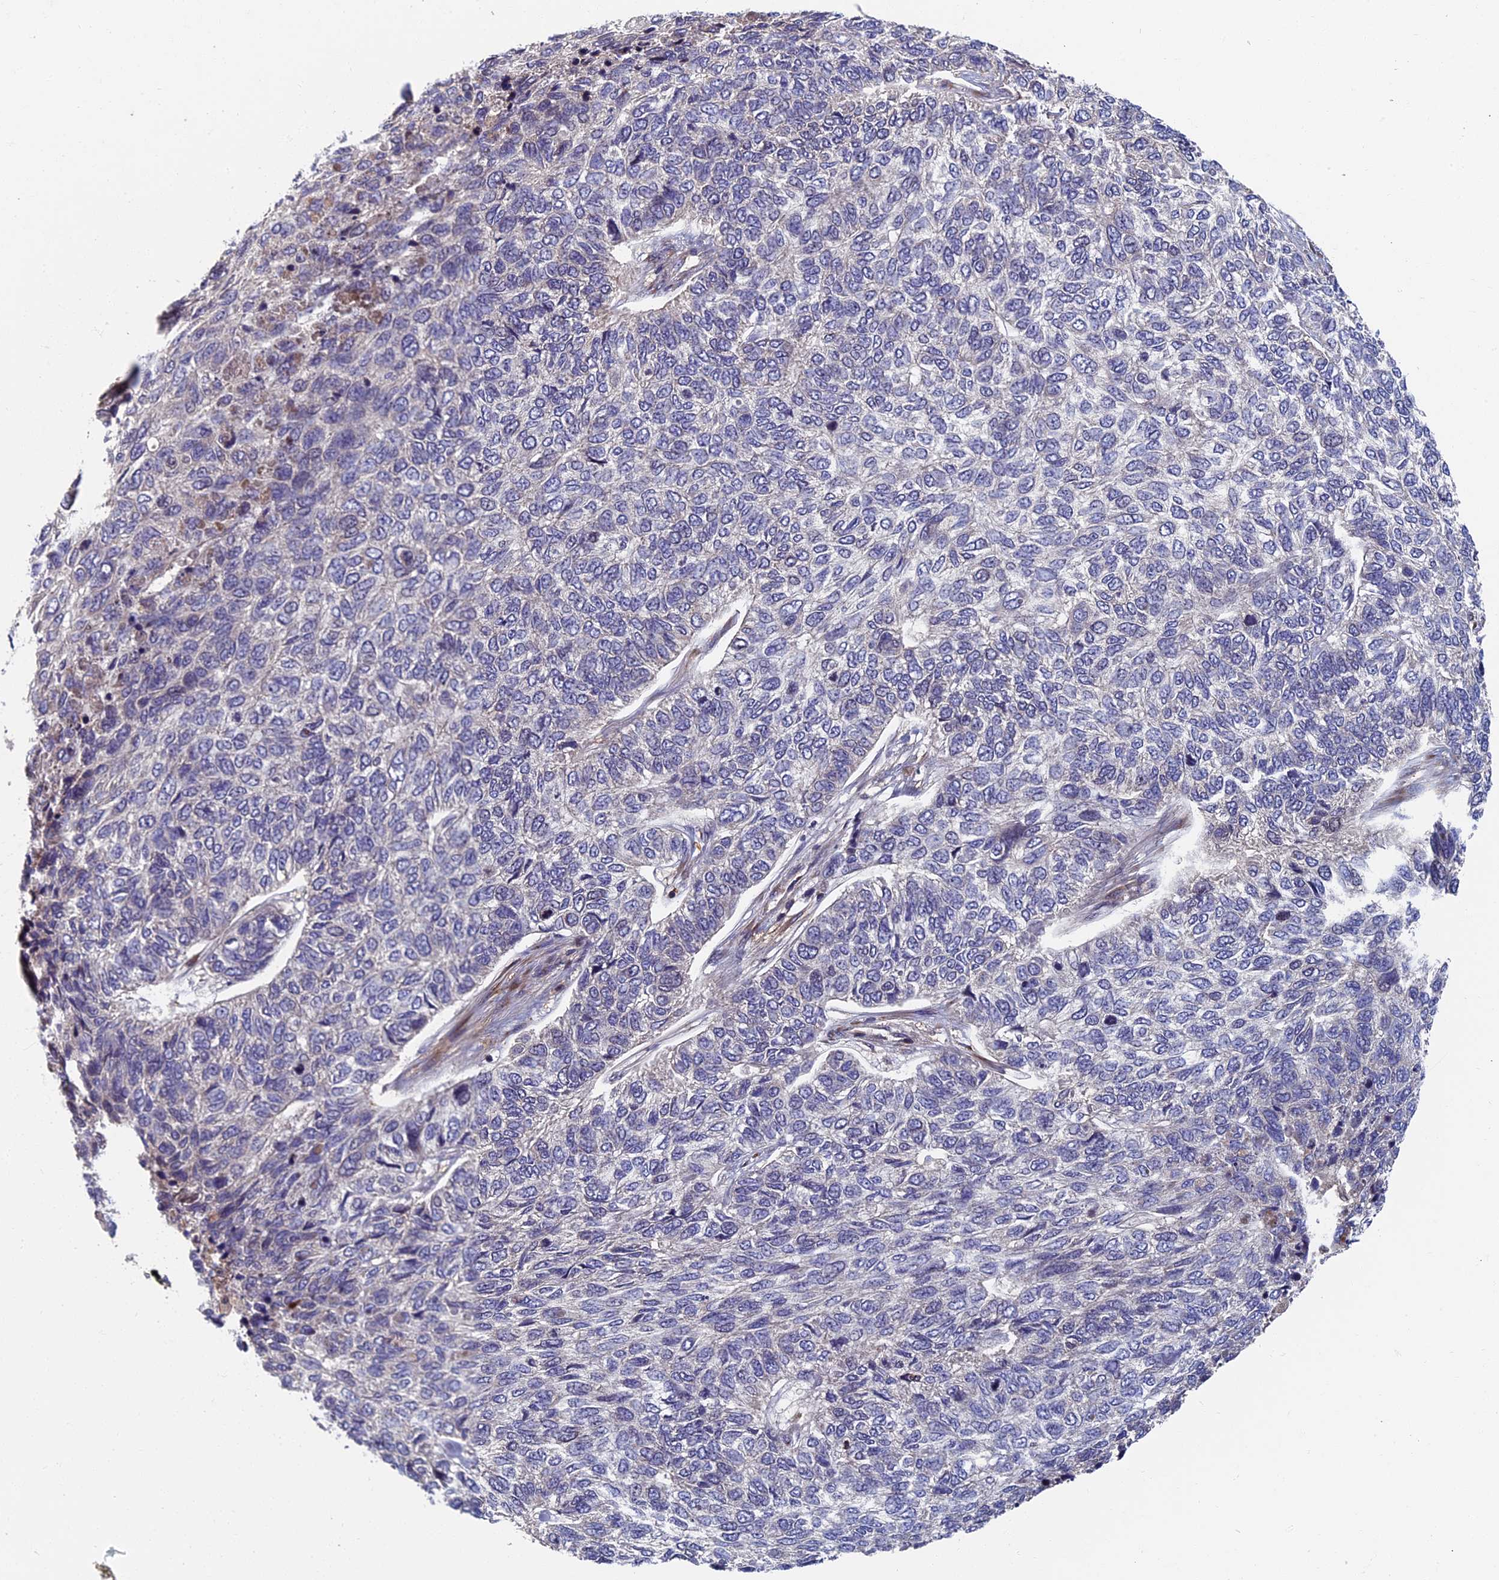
{"staining": {"intensity": "negative", "quantity": "none", "location": "none"}, "tissue": "skin cancer", "cell_type": "Tumor cells", "image_type": "cancer", "snomed": [{"axis": "morphology", "description": "Basal cell carcinoma"}, {"axis": "topography", "description": "Skin"}], "caption": "Basal cell carcinoma (skin) was stained to show a protein in brown. There is no significant staining in tumor cells. Brightfield microscopy of immunohistochemistry stained with DAB (brown) and hematoxylin (blue), captured at high magnification.", "gene": "TNK2", "patient": {"sex": "female", "age": 65}}